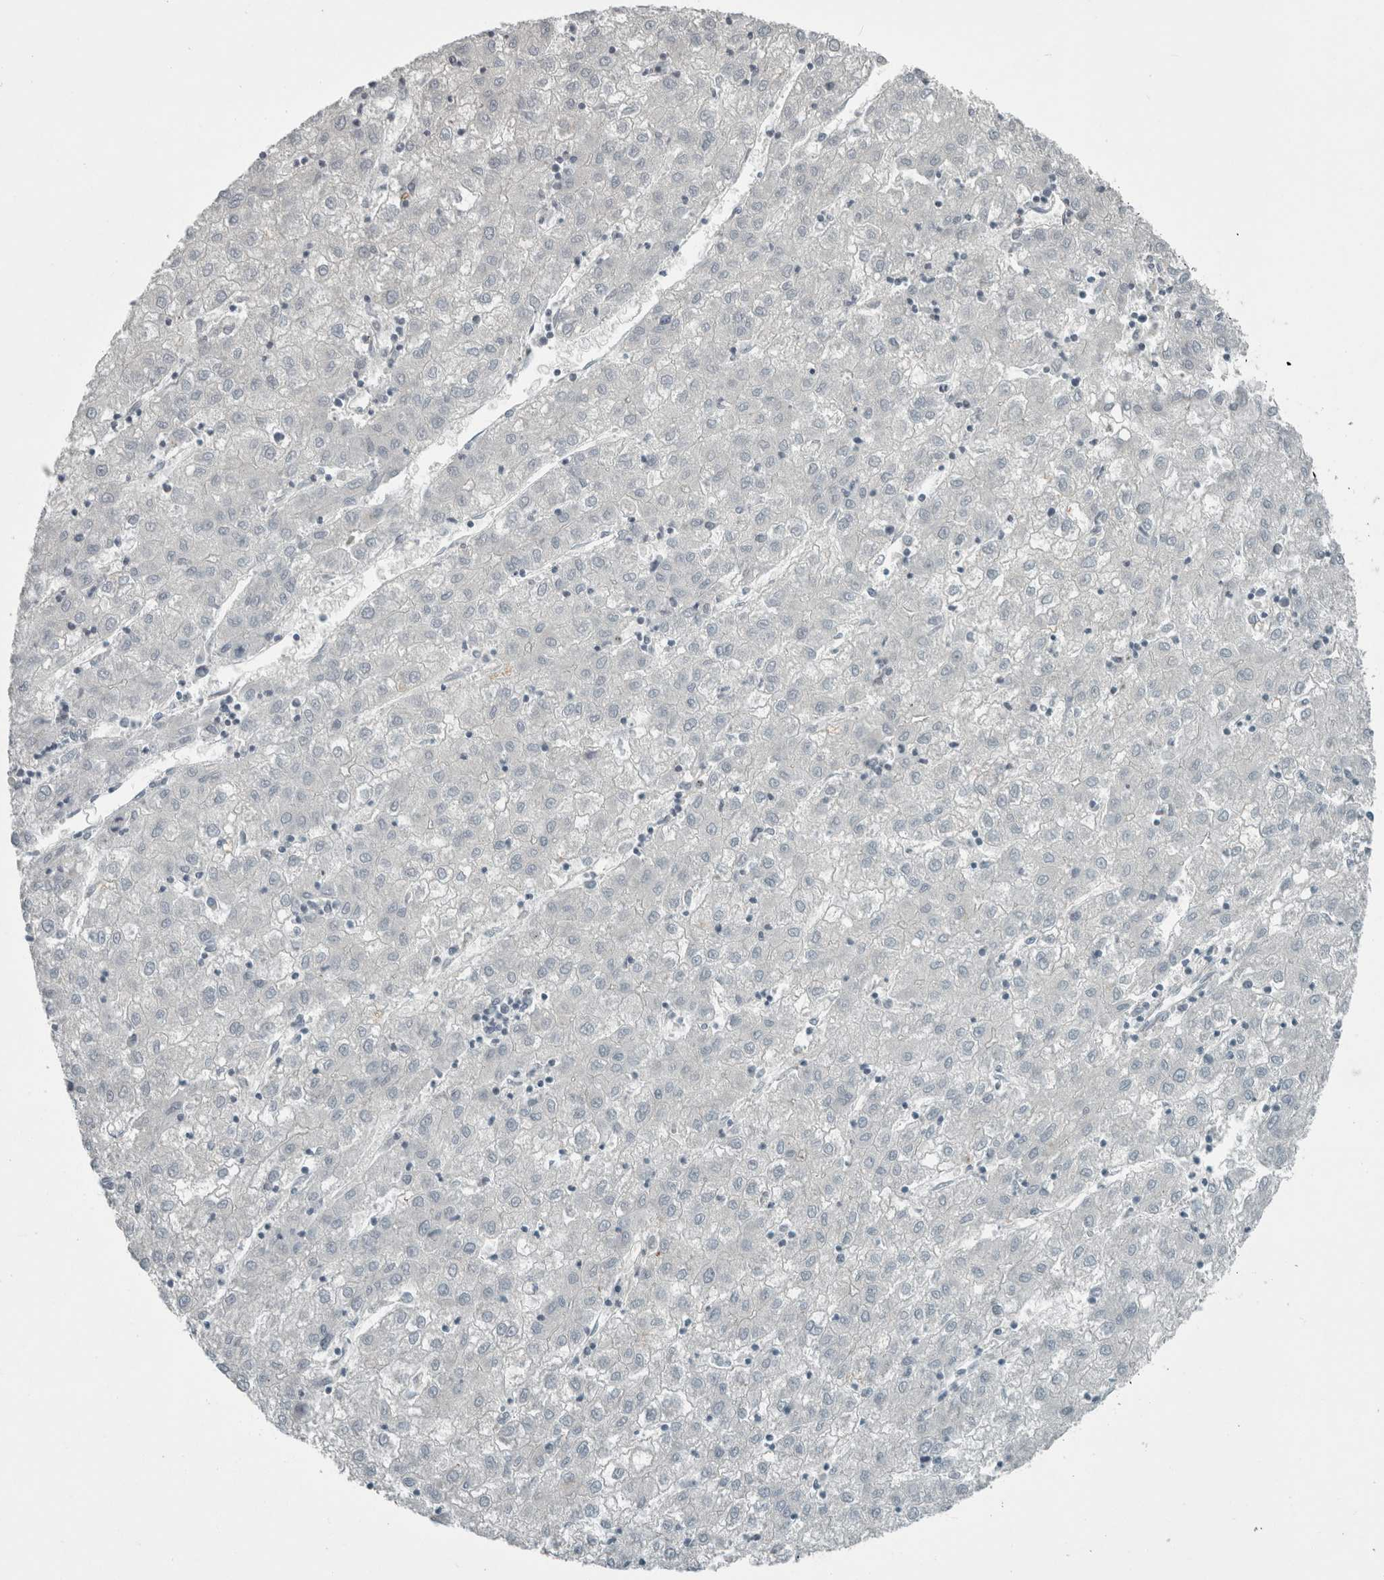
{"staining": {"intensity": "negative", "quantity": "none", "location": "none"}, "tissue": "liver cancer", "cell_type": "Tumor cells", "image_type": "cancer", "snomed": [{"axis": "morphology", "description": "Carcinoma, Hepatocellular, NOS"}, {"axis": "topography", "description": "Liver"}], "caption": "The IHC photomicrograph has no significant positivity in tumor cells of liver cancer (hepatocellular carcinoma) tissue.", "gene": "KIF1C", "patient": {"sex": "male", "age": 72}}